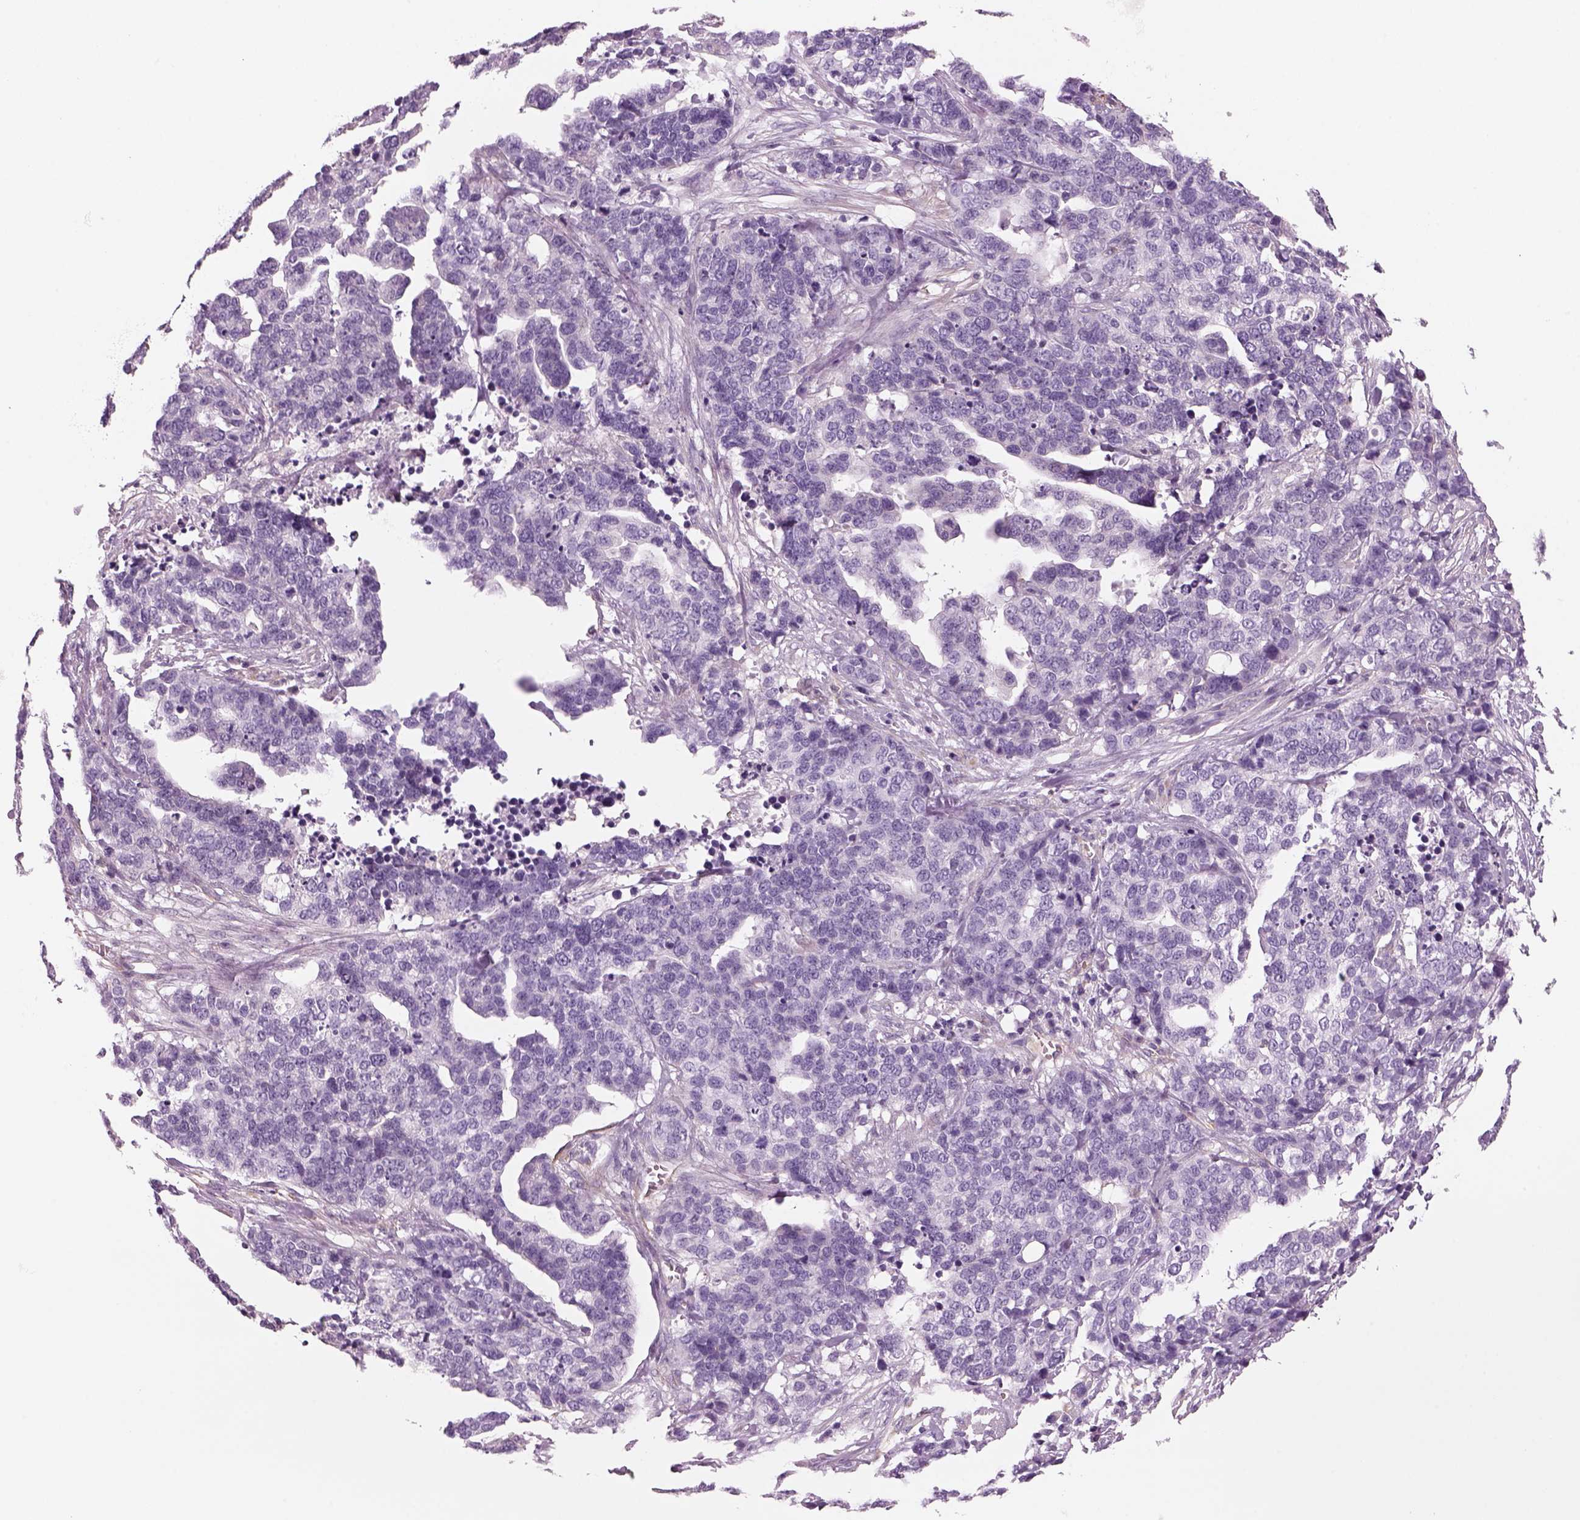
{"staining": {"intensity": "negative", "quantity": "none", "location": "none"}, "tissue": "ovarian cancer", "cell_type": "Tumor cells", "image_type": "cancer", "snomed": [{"axis": "morphology", "description": "Carcinoma, endometroid"}, {"axis": "topography", "description": "Ovary"}], "caption": "A high-resolution photomicrograph shows immunohistochemistry (IHC) staining of endometroid carcinoma (ovarian), which demonstrates no significant staining in tumor cells.", "gene": "SLC1A7", "patient": {"sex": "female", "age": 65}}